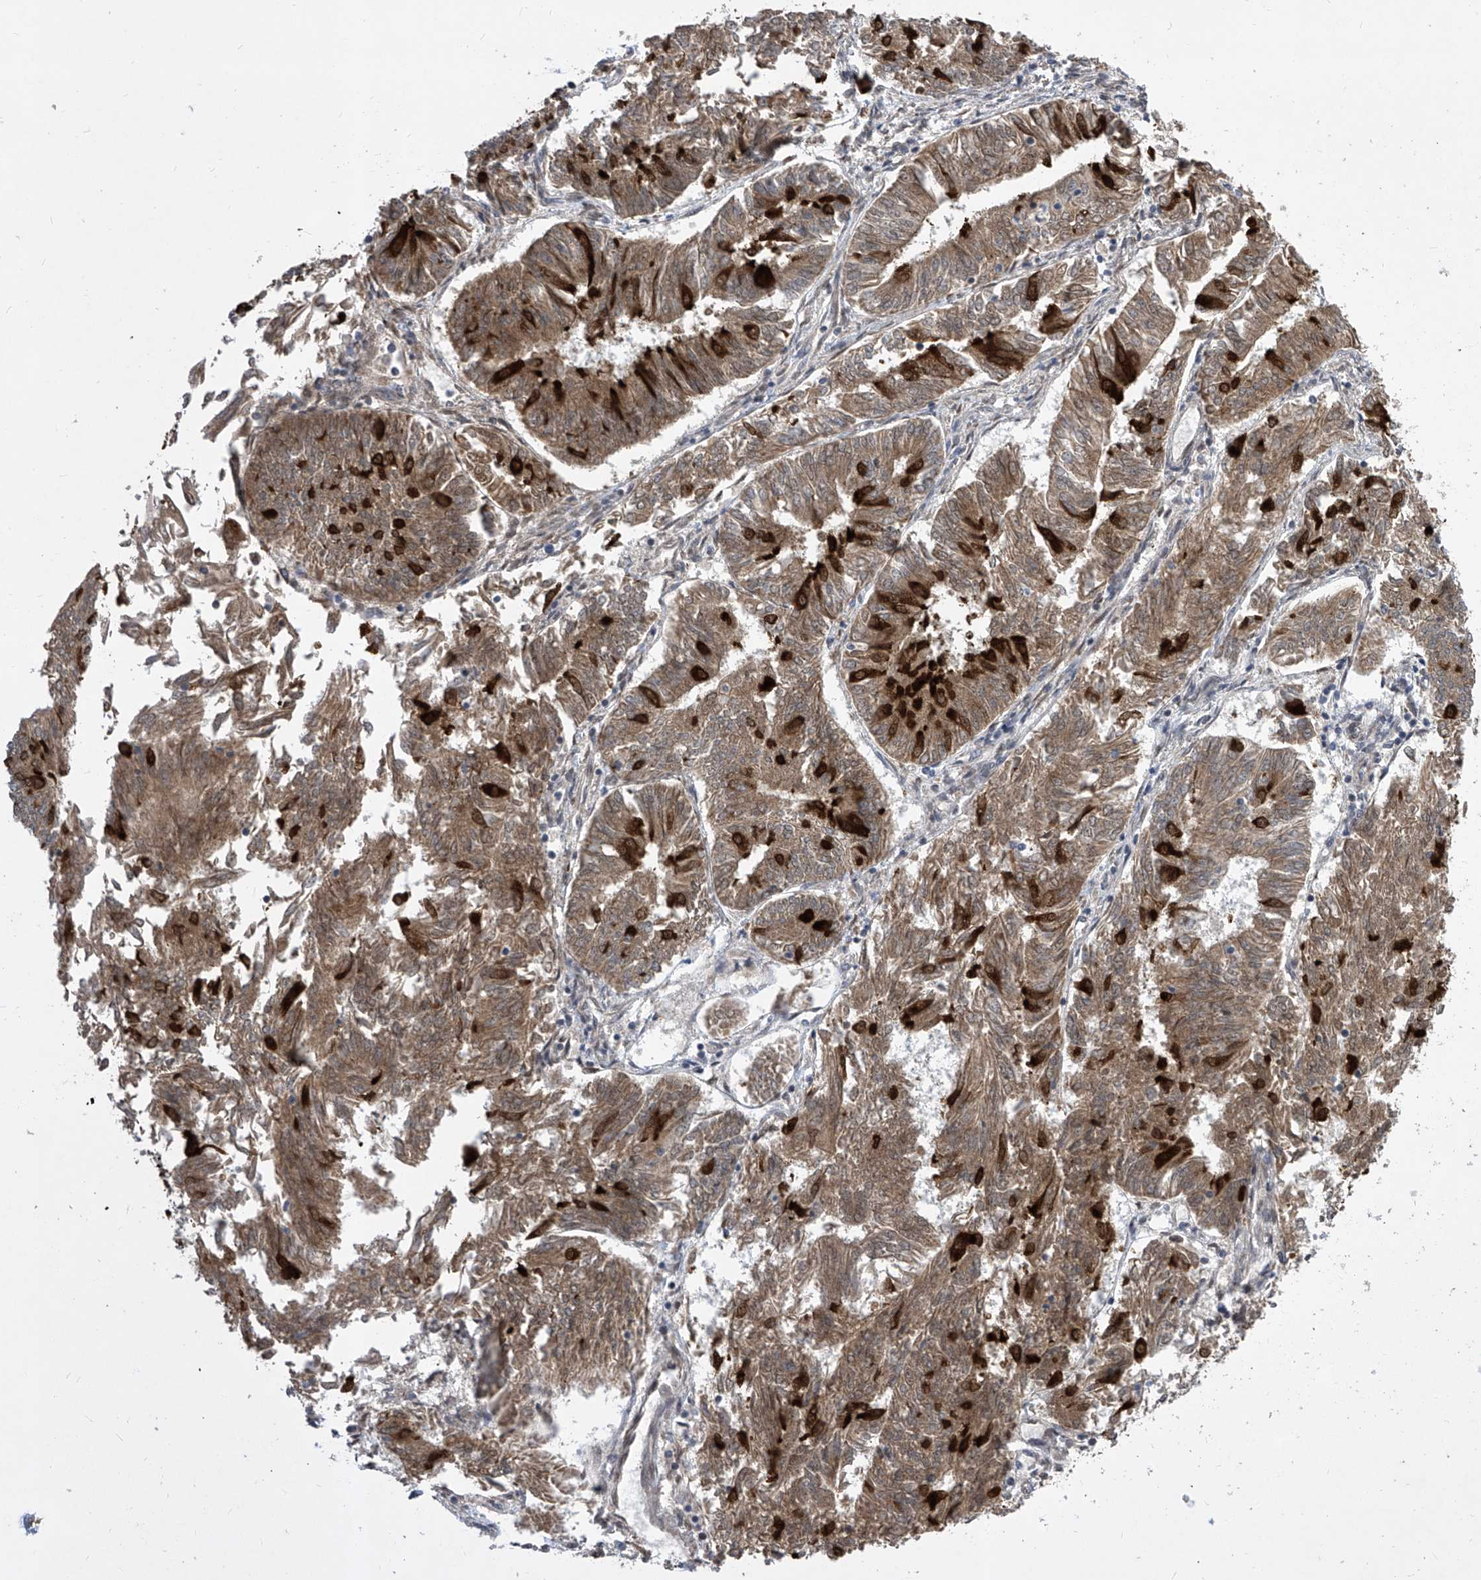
{"staining": {"intensity": "strong", "quantity": "25%-75%", "location": "cytoplasmic/membranous"}, "tissue": "endometrial cancer", "cell_type": "Tumor cells", "image_type": "cancer", "snomed": [{"axis": "morphology", "description": "Adenocarcinoma, NOS"}, {"axis": "topography", "description": "Endometrium"}], "caption": "A micrograph of human endometrial adenocarcinoma stained for a protein exhibits strong cytoplasmic/membranous brown staining in tumor cells.", "gene": "CETN2", "patient": {"sex": "female", "age": 58}}